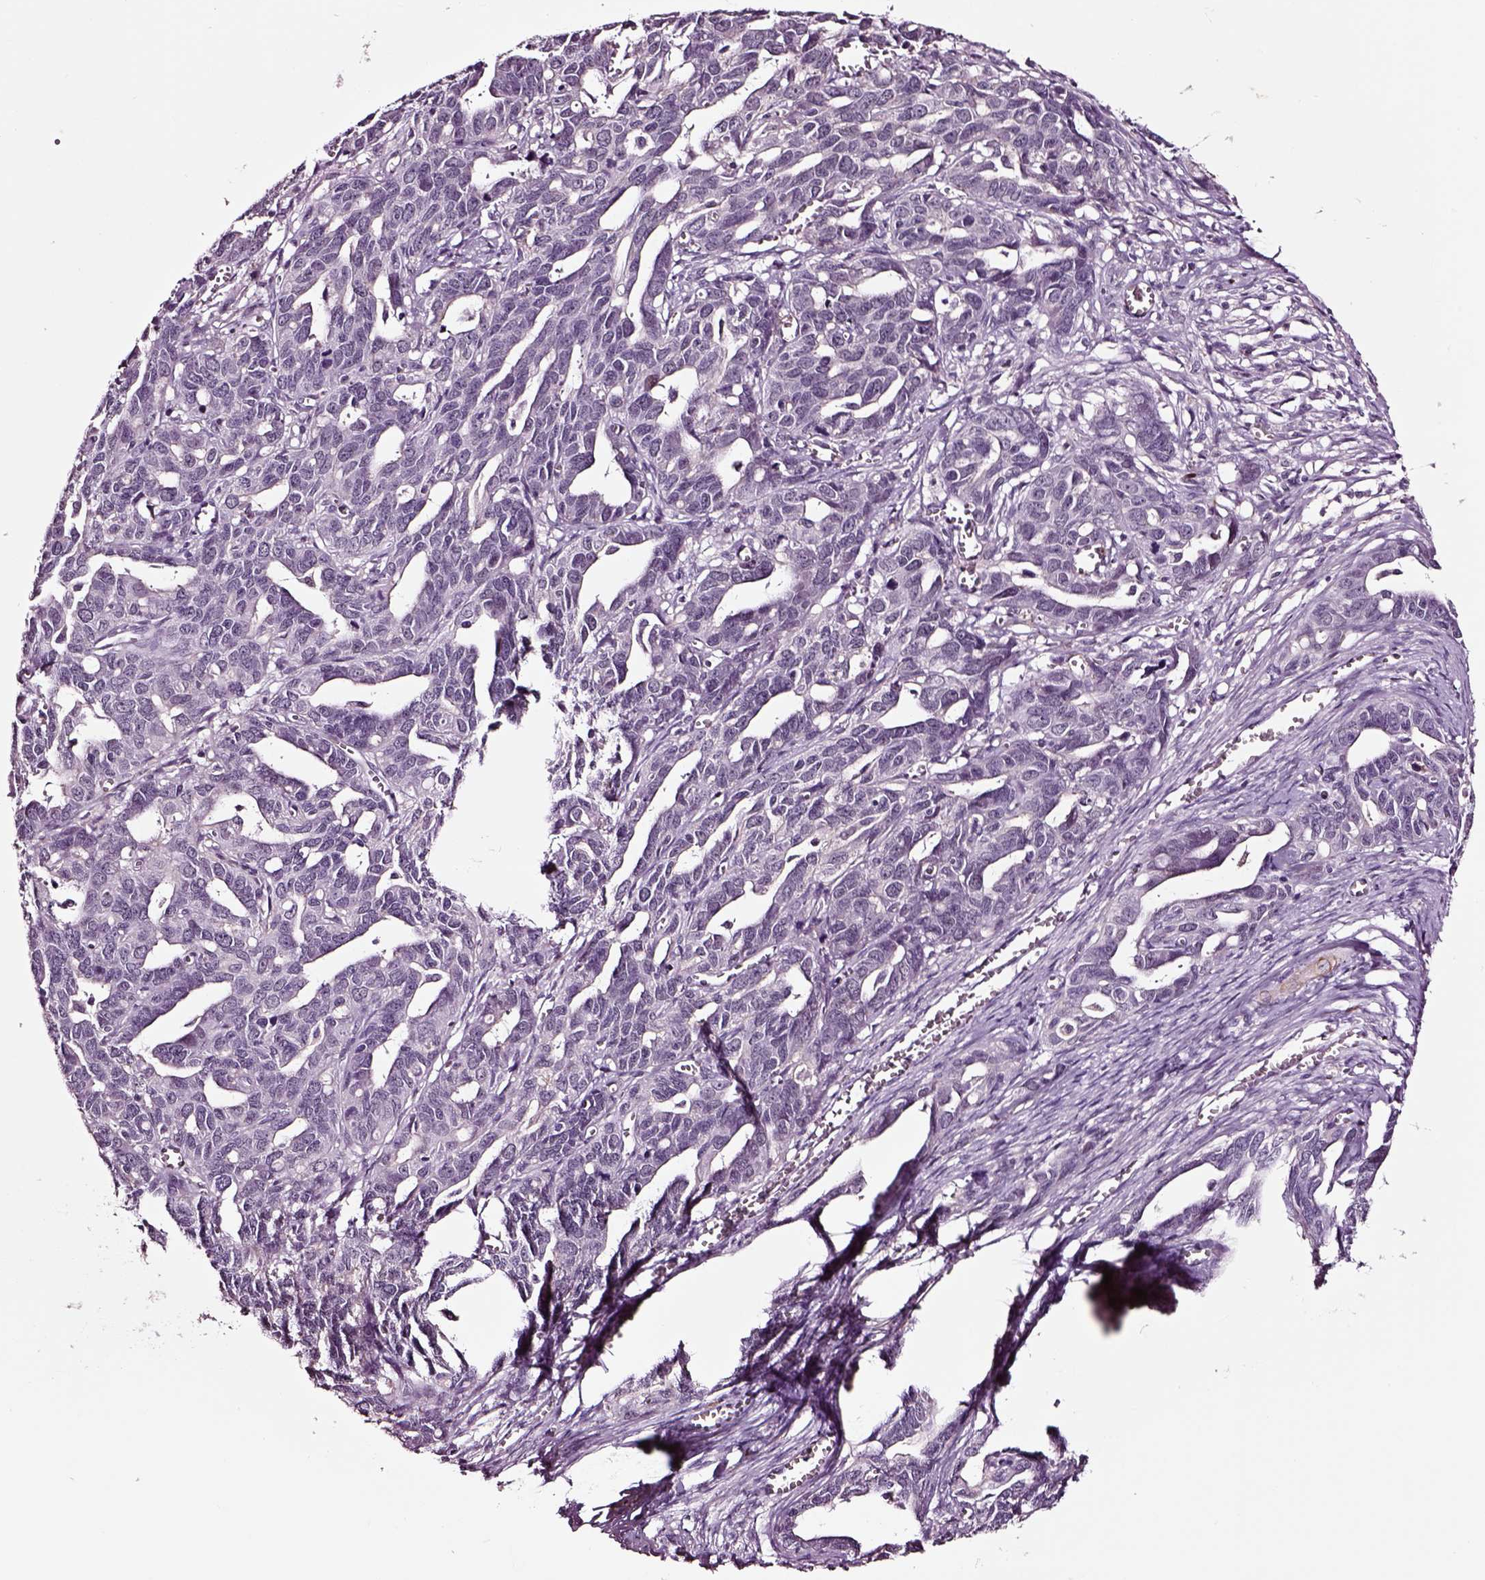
{"staining": {"intensity": "negative", "quantity": "none", "location": "none"}, "tissue": "ovarian cancer", "cell_type": "Tumor cells", "image_type": "cancer", "snomed": [{"axis": "morphology", "description": "Cystadenocarcinoma, serous, NOS"}, {"axis": "topography", "description": "Ovary"}], "caption": "Human ovarian cancer (serous cystadenocarcinoma) stained for a protein using IHC shows no positivity in tumor cells.", "gene": "SOX10", "patient": {"sex": "female", "age": 69}}